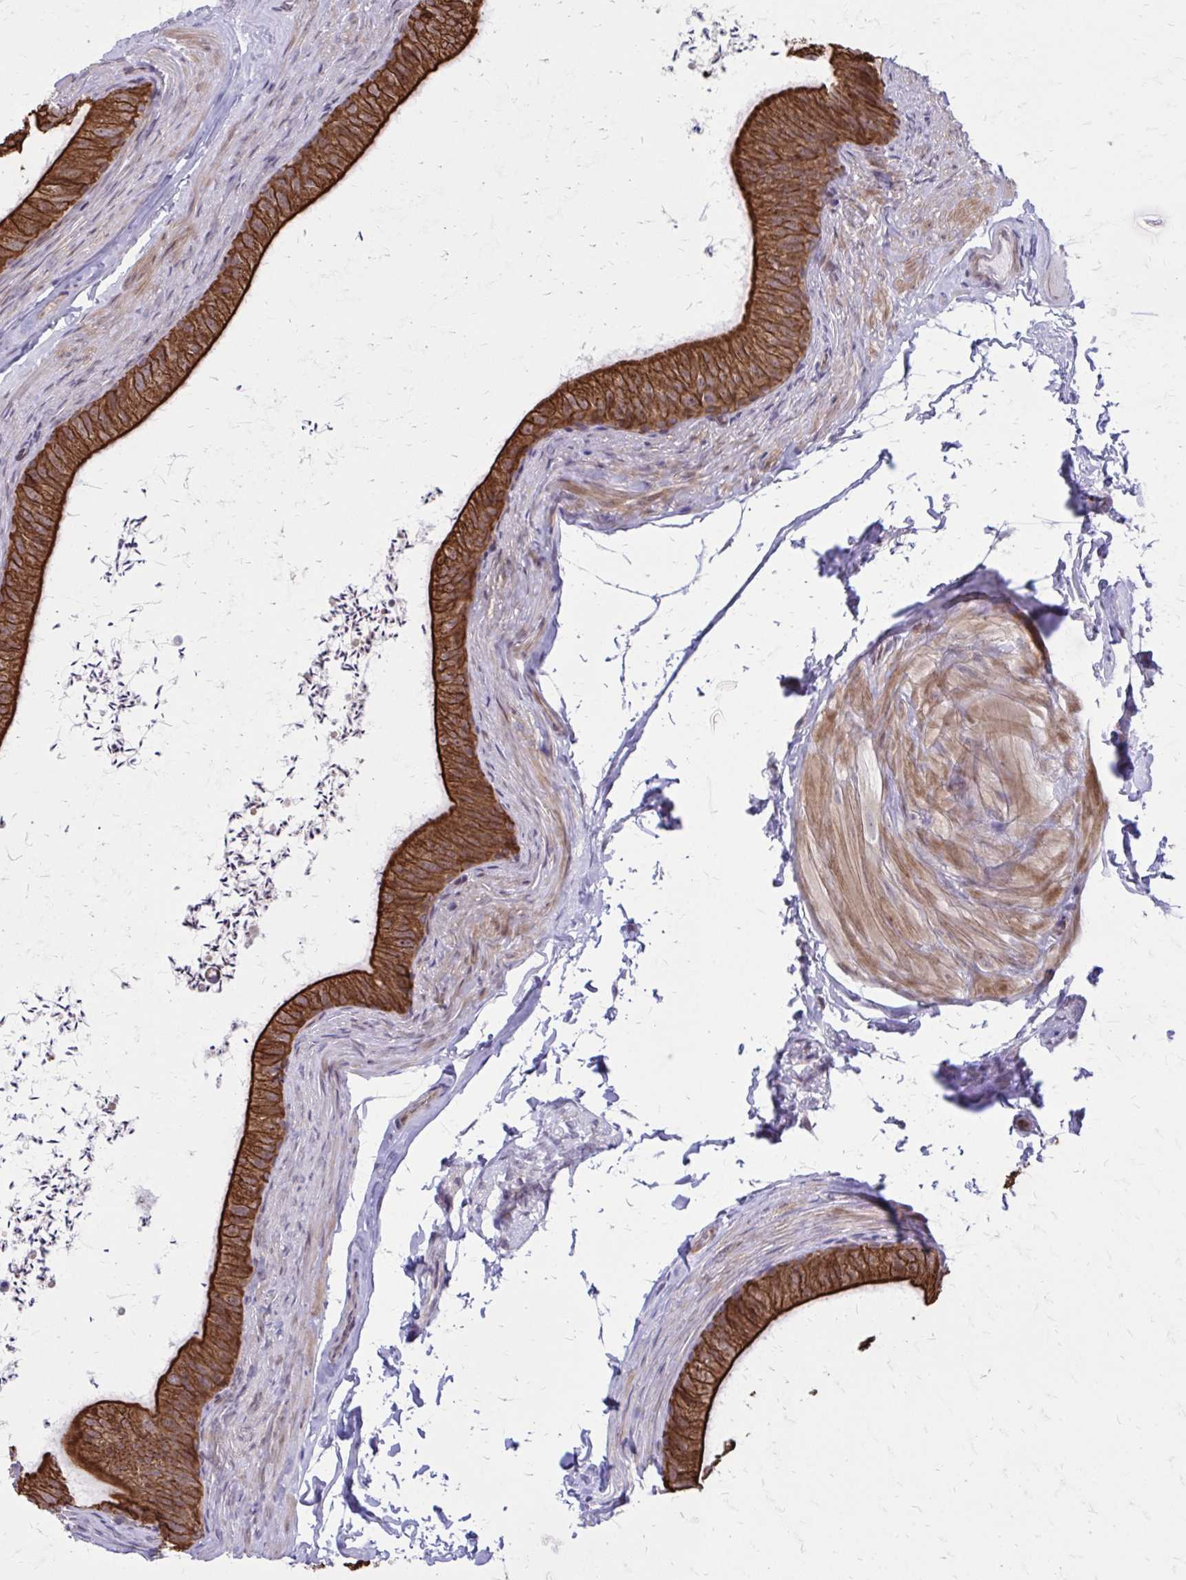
{"staining": {"intensity": "strong", "quantity": ">75%", "location": "cytoplasmic/membranous"}, "tissue": "epididymis", "cell_type": "Glandular cells", "image_type": "normal", "snomed": [{"axis": "morphology", "description": "Normal tissue, NOS"}, {"axis": "topography", "description": "Epididymis, spermatic cord, NOS"}, {"axis": "topography", "description": "Epididymis"}, {"axis": "topography", "description": "Peripheral nerve tissue"}], "caption": "IHC (DAB) staining of normal epididymis exhibits strong cytoplasmic/membranous protein staining in about >75% of glandular cells. The staining is performed using DAB (3,3'-diaminobenzidine) brown chromogen to label protein expression. The nuclei are counter-stained blue using hematoxylin.", "gene": "ANKRD30B", "patient": {"sex": "male", "age": 29}}